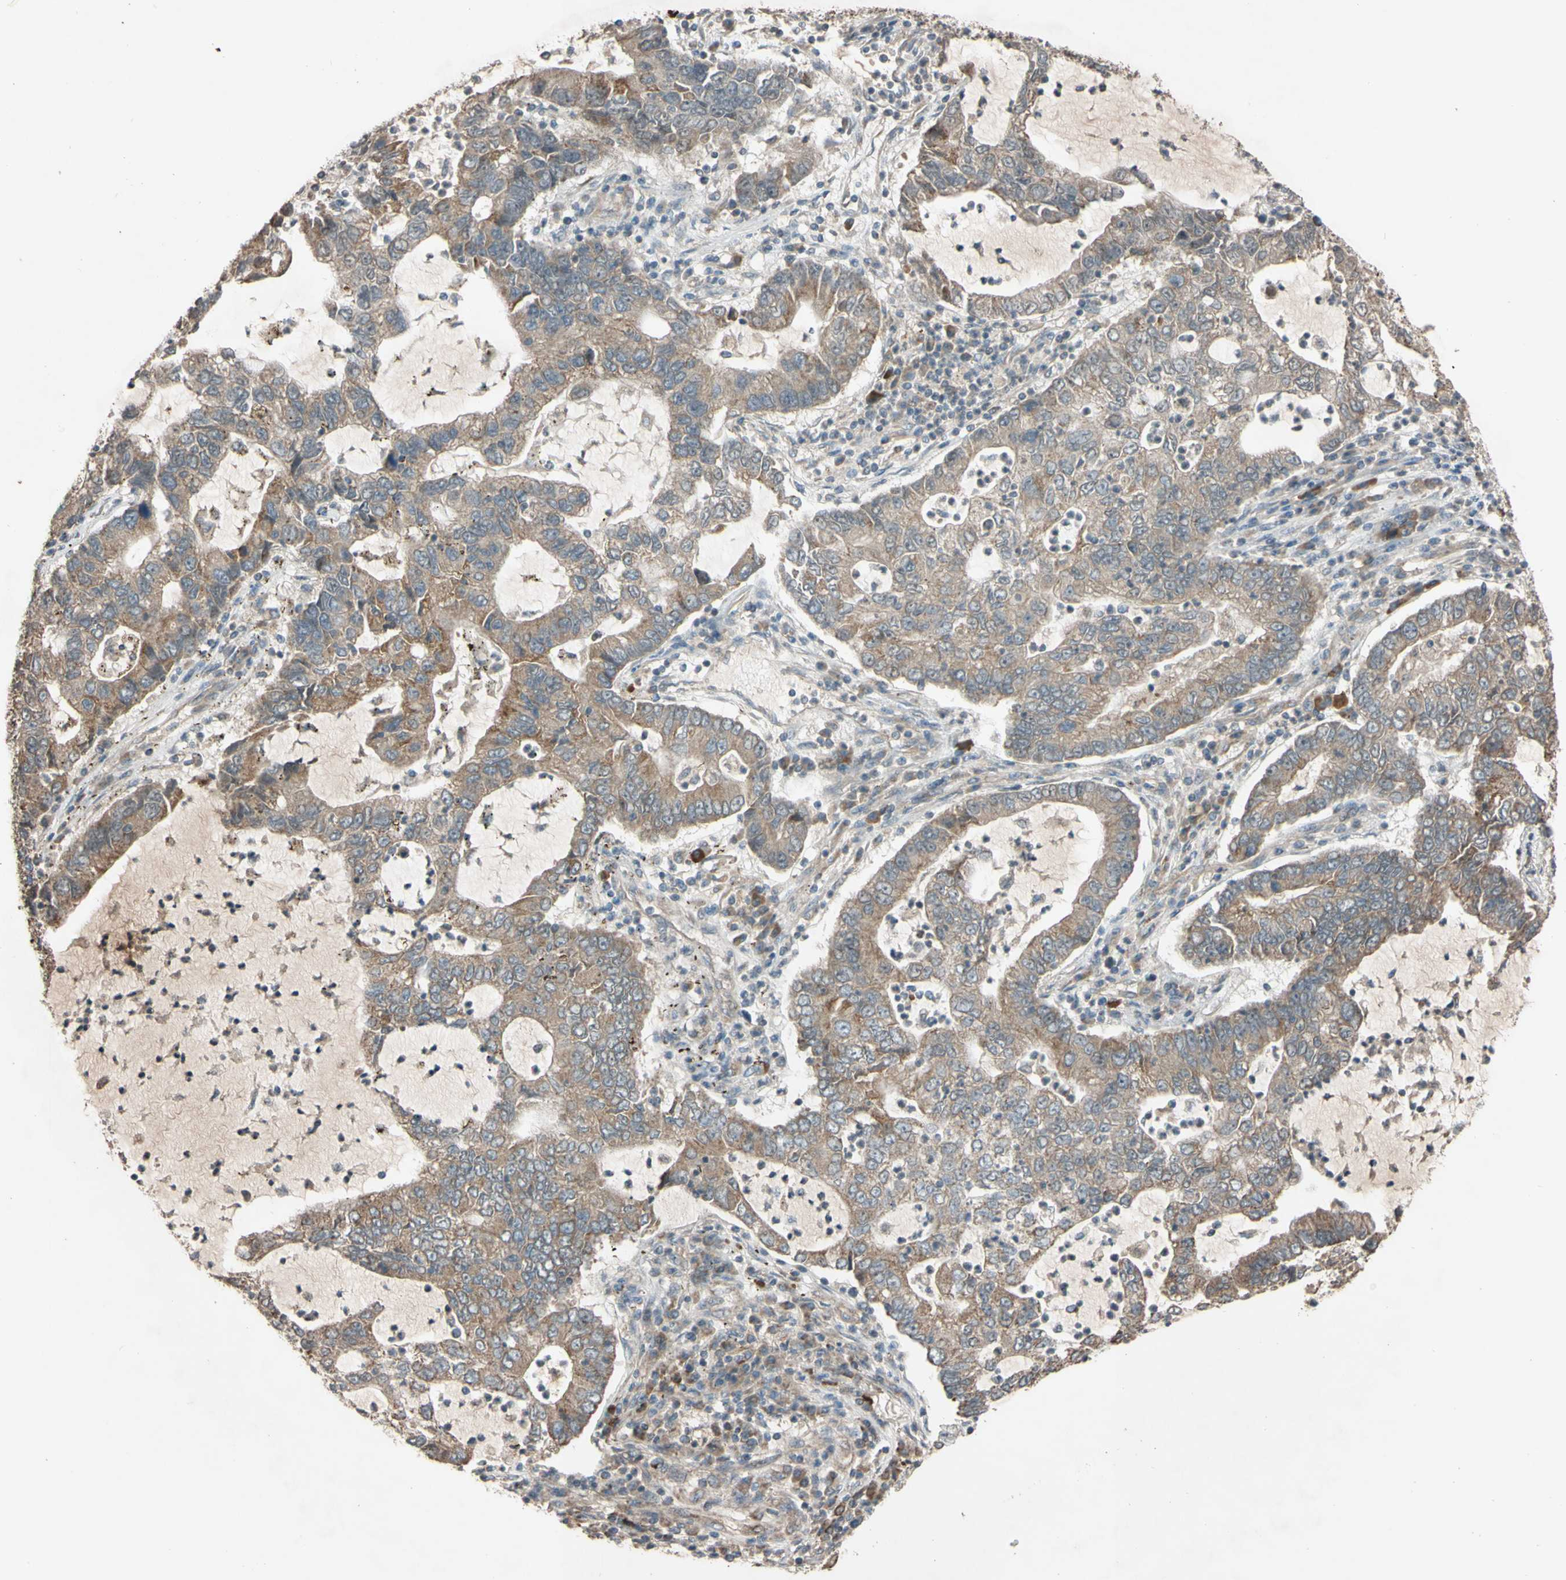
{"staining": {"intensity": "moderate", "quantity": ">75%", "location": "cytoplasmic/membranous"}, "tissue": "lung cancer", "cell_type": "Tumor cells", "image_type": "cancer", "snomed": [{"axis": "morphology", "description": "Adenocarcinoma, NOS"}, {"axis": "topography", "description": "Lung"}], "caption": "Protein staining of lung cancer tissue shows moderate cytoplasmic/membranous expression in about >75% of tumor cells.", "gene": "ACOT8", "patient": {"sex": "female", "age": 51}}